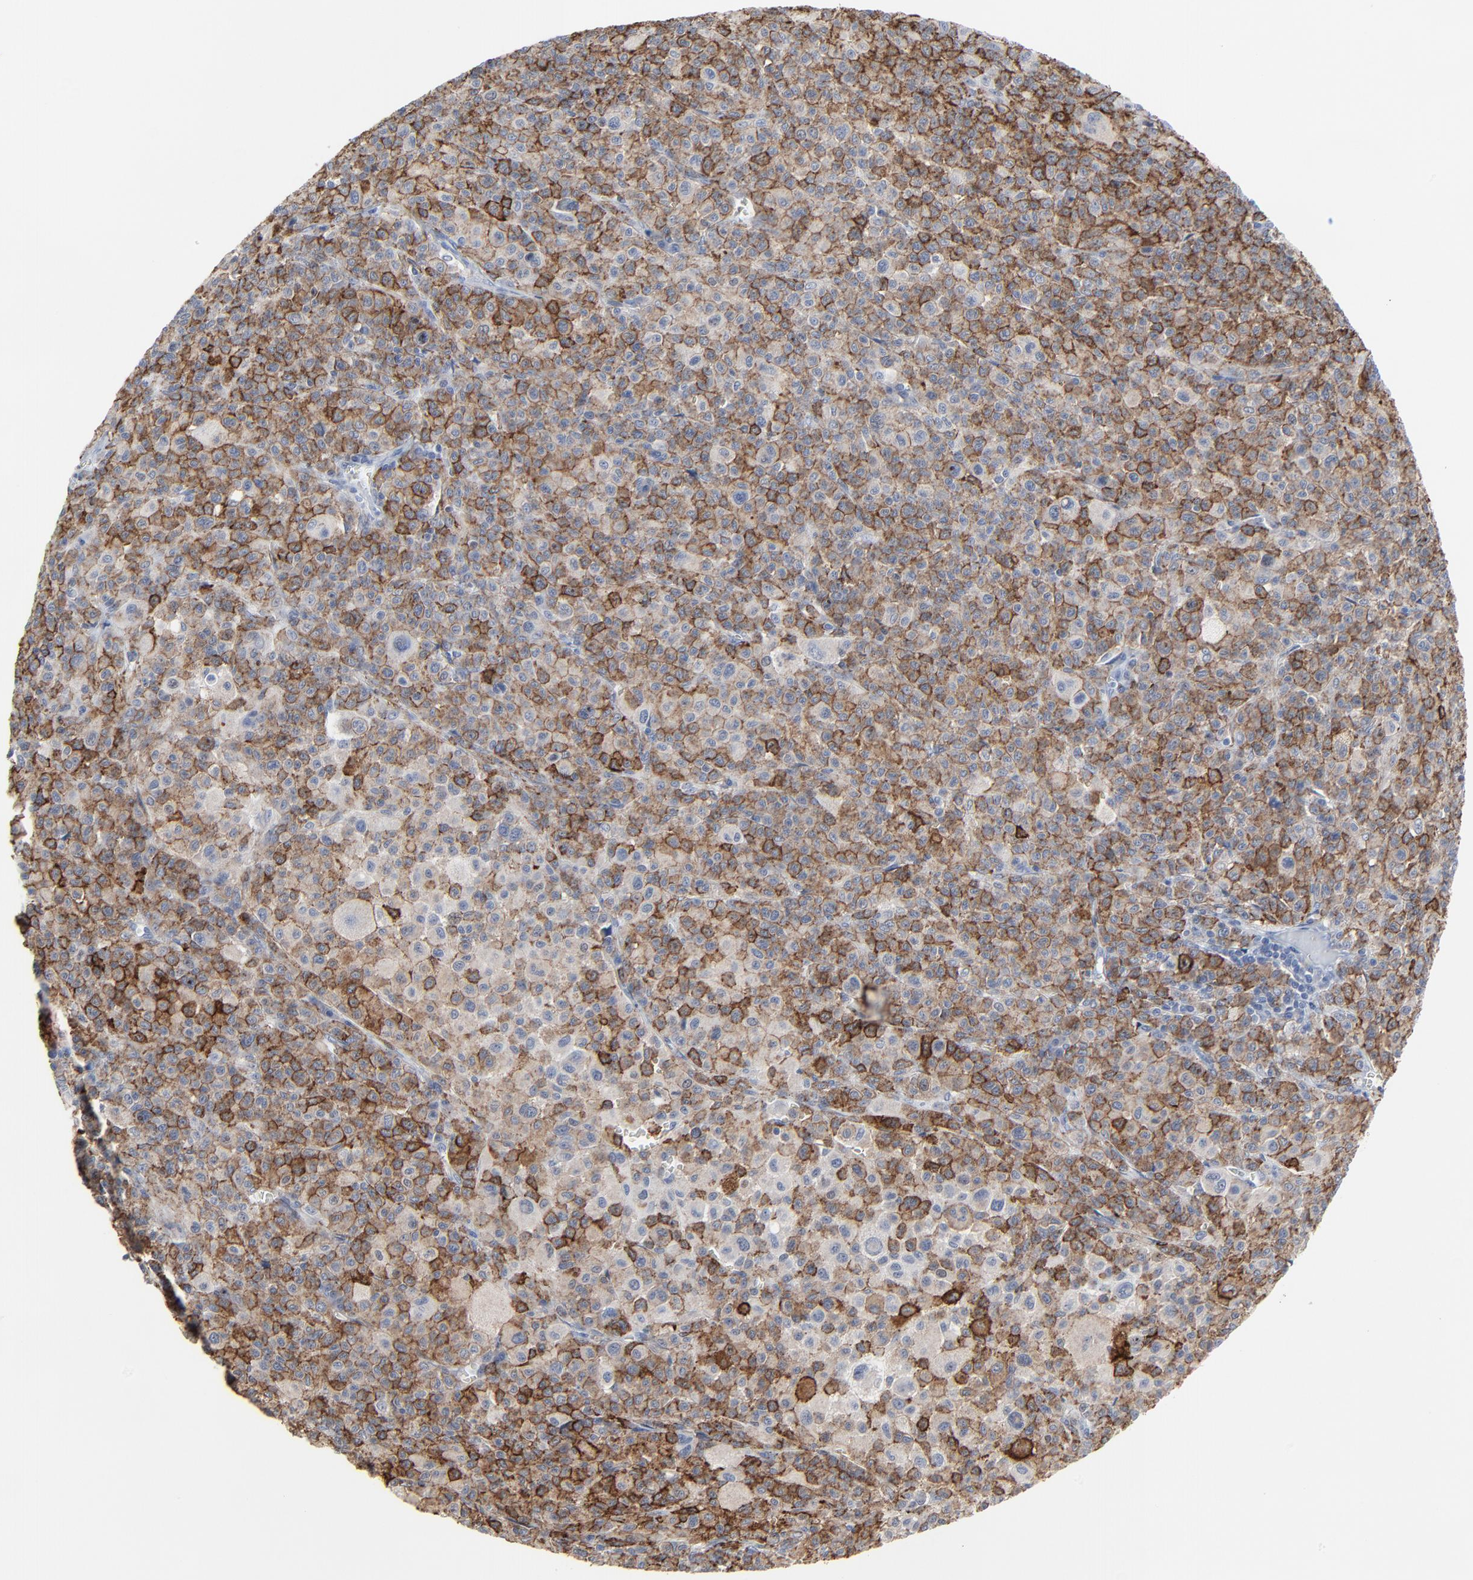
{"staining": {"intensity": "strong", "quantity": "25%-75%", "location": "cytoplasmic/membranous"}, "tissue": "melanoma", "cell_type": "Tumor cells", "image_type": "cancer", "snomed": [{"axis": "morphology", "description": "Malignant melanoma, Metastatic site"}, {"axis": "topography", "description": "Skin"}], "caption": "Immunohistochemistry staining of melanoma, which displays high levels of strong cytoplasmic/membranous staining in approximately 25%-75% of tumor cells indicating strong cytoplasmic/membranous protein expression. The staining was performed using DAB (brown) for protein detection and nuclei were counterstained in hematoxylin (blue).", "gene": "BIRC3", "patient": {"sex": "female", "age": 74}}